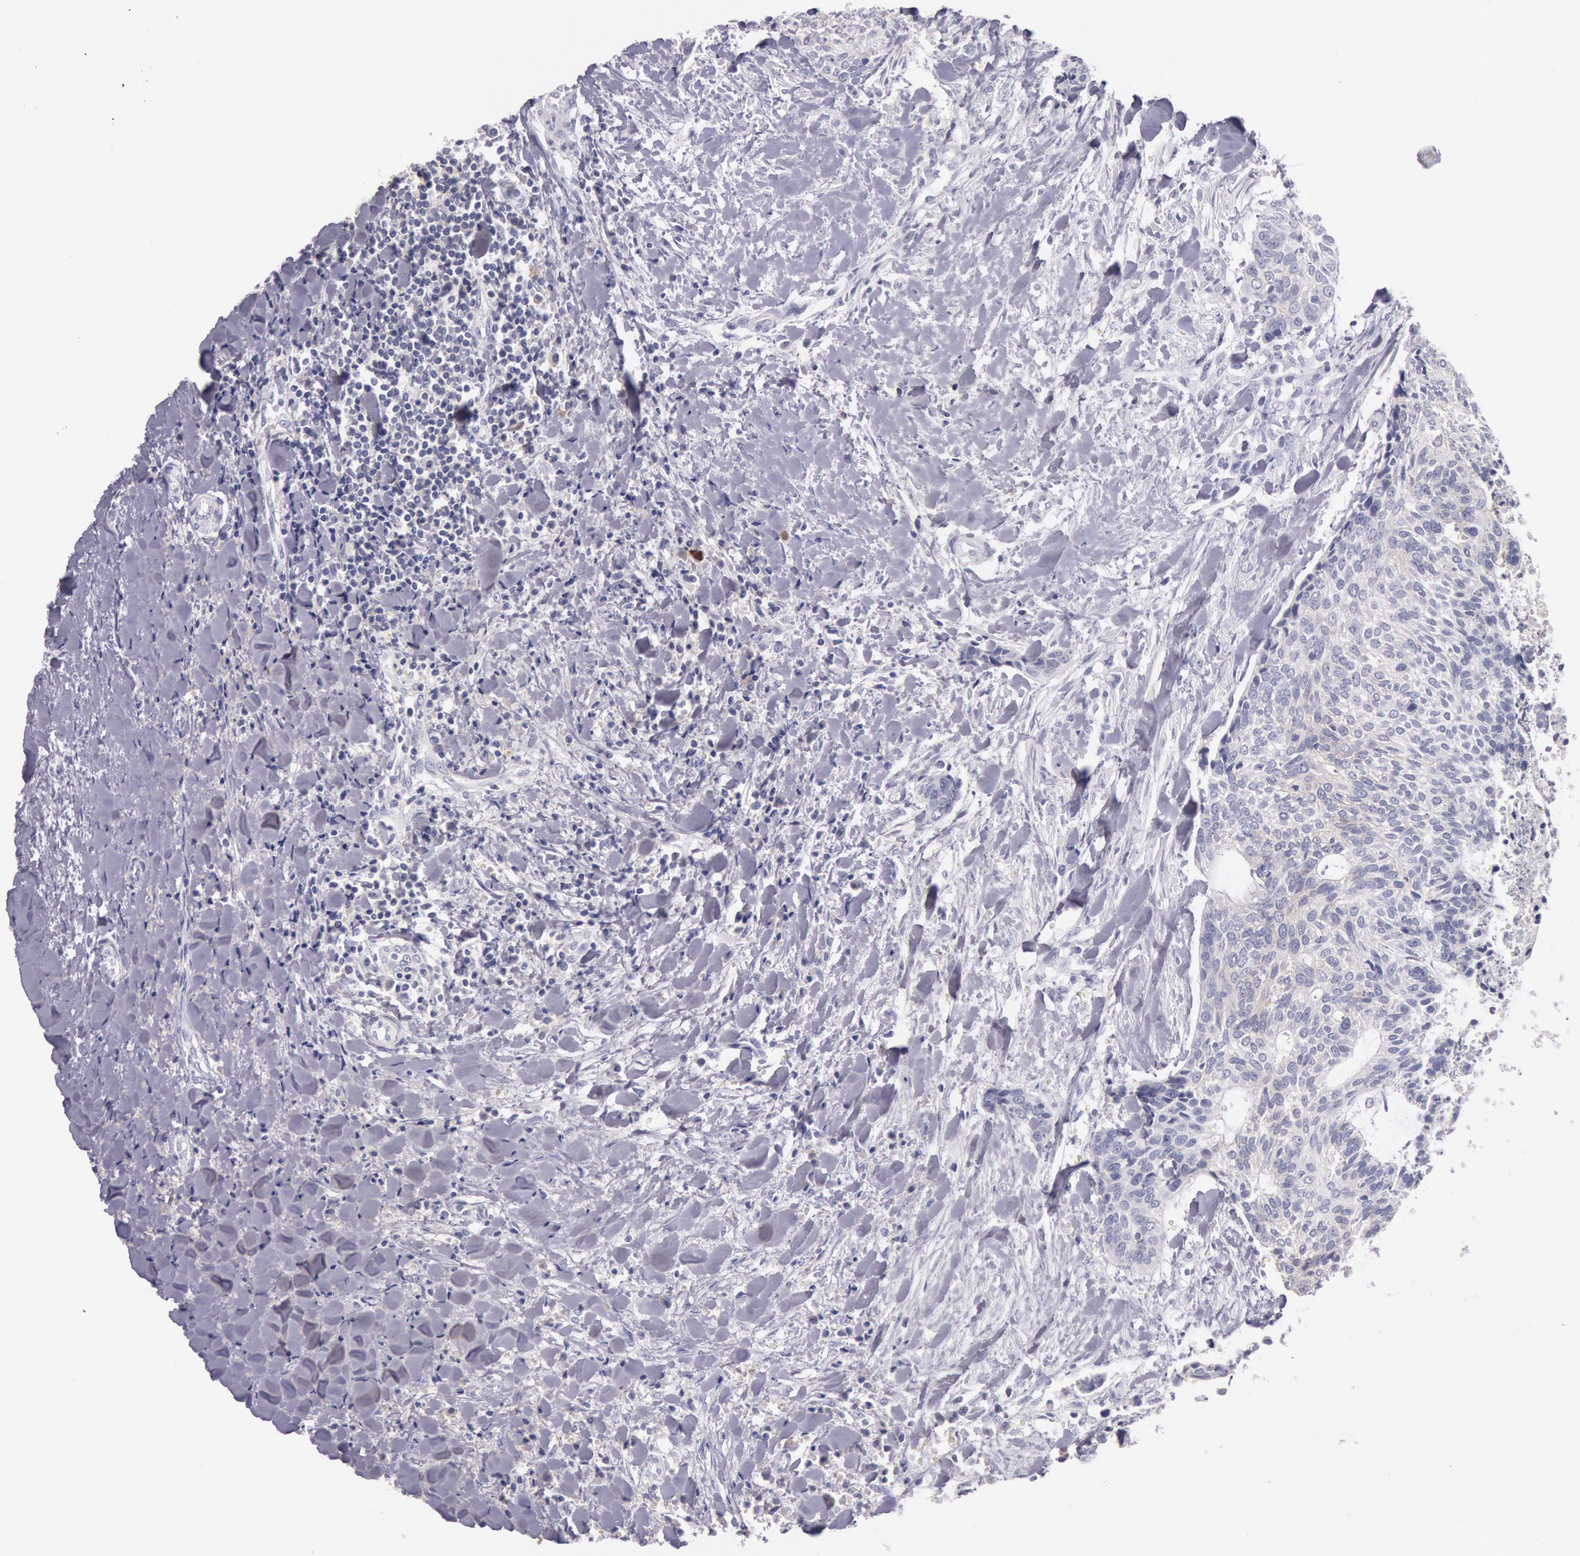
{"staining": {"intensity": "negative", "quantity": "none", "location": "none"}, "tissue": "head and neck cancer", "cell_type": "Tumor cells", "image_type": "cancer", "snomed": [{"axis": "morphology", "description": "Squamous cell carcinoma, NOS"}, {"axis": "topography", "description": "Salivary gland"}, {"axis": "topography", "description": "Head-Neck"}], "caption": "IHC photomicrograph of neoplastic tissue: human squamous cell carcinoma (head and neck) stained with DAB reveals no significant protein expression in tumor cells.", "gene": "EGFR", "patient": {"sex": "male", "age": 70}}